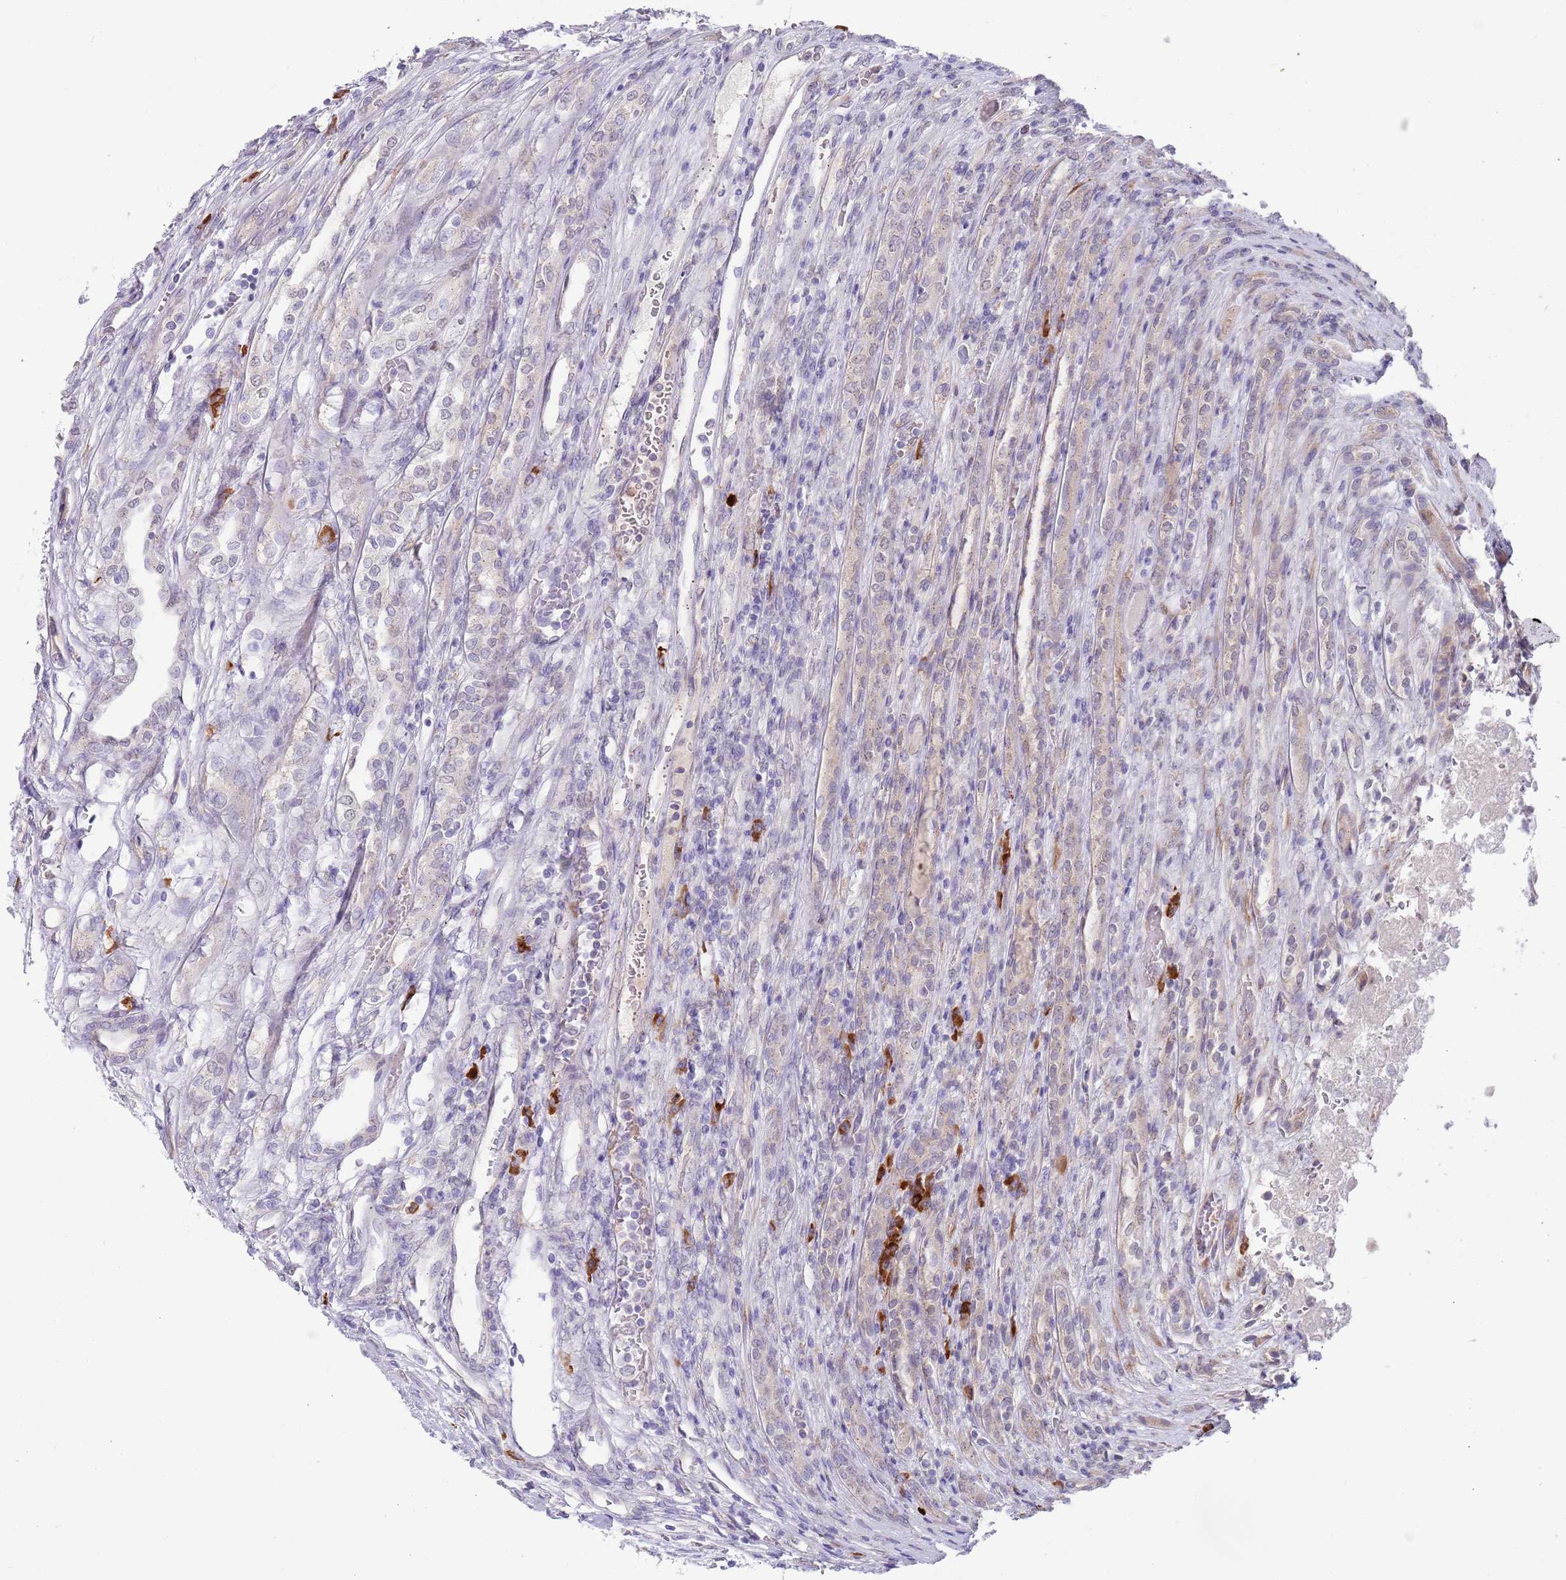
{"staining": {"intensity": "negative", "quantity": "none", "location": "none"}, "tissue": "renal cancer", "cell_type": "Tumor cells", "image_type": "cancer", "snomed": [{"axis": "morphology", "description": "Adenocarcinoma, NOS"}, {"axis": "topography", "description": "Kidney"}], "caption": "Human renal adenocarcinoma stained for a protein using immunohistochemistry (IHC) exhibits no positivity in tumor cells.", "gene": "TNRC6C", "patient": {"sex": "female", "age": 54}}